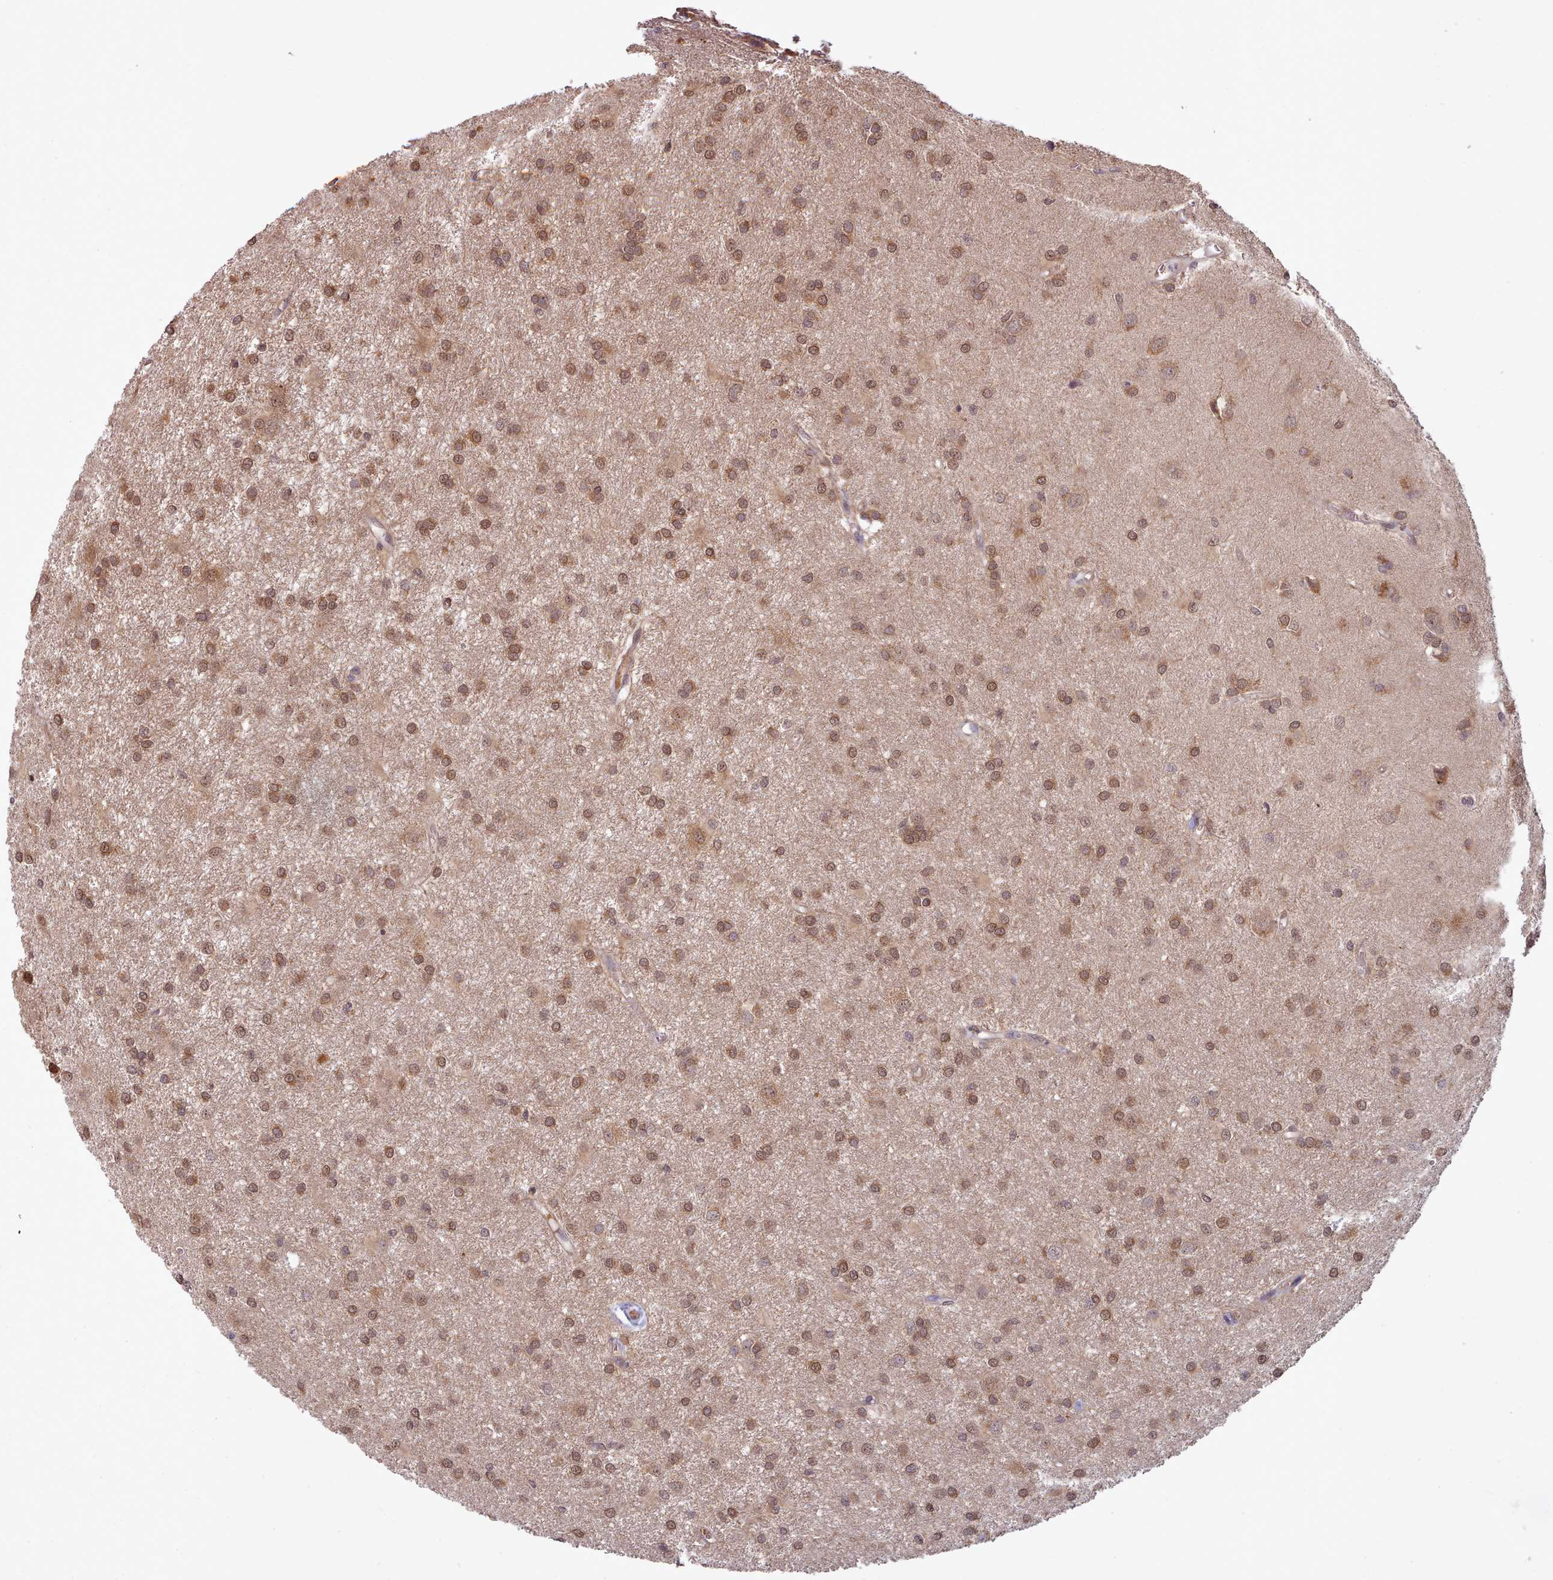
{"staining": {"intensity": "moderate", "quantity": ">75%", "location": "cytoplasmic/membranous,nuclear"}, "tissue": "glioma", "cell_type": "Tumor cells", "image_type": "cancer", "snomed": [{"axis": "morphology", "description": "Glioma, malignant, High grade"}, {"axis": "topography", "description": "Brain"}], "caption": "Immunohistochemical staining of human malignant glioma (high-grade) demonstrates moderate cytoplasmic/membranous and nuclear protein staining in about >75% of tumor cells. The staining is performed using DAB (3,3'-diaminobenzidine) brown chromogen to label protein expression. The nuclei are counter-stained blue using hematoxylin.", "gene": "PIP4P1", "patient": {"sex": "female", "age": 50}}